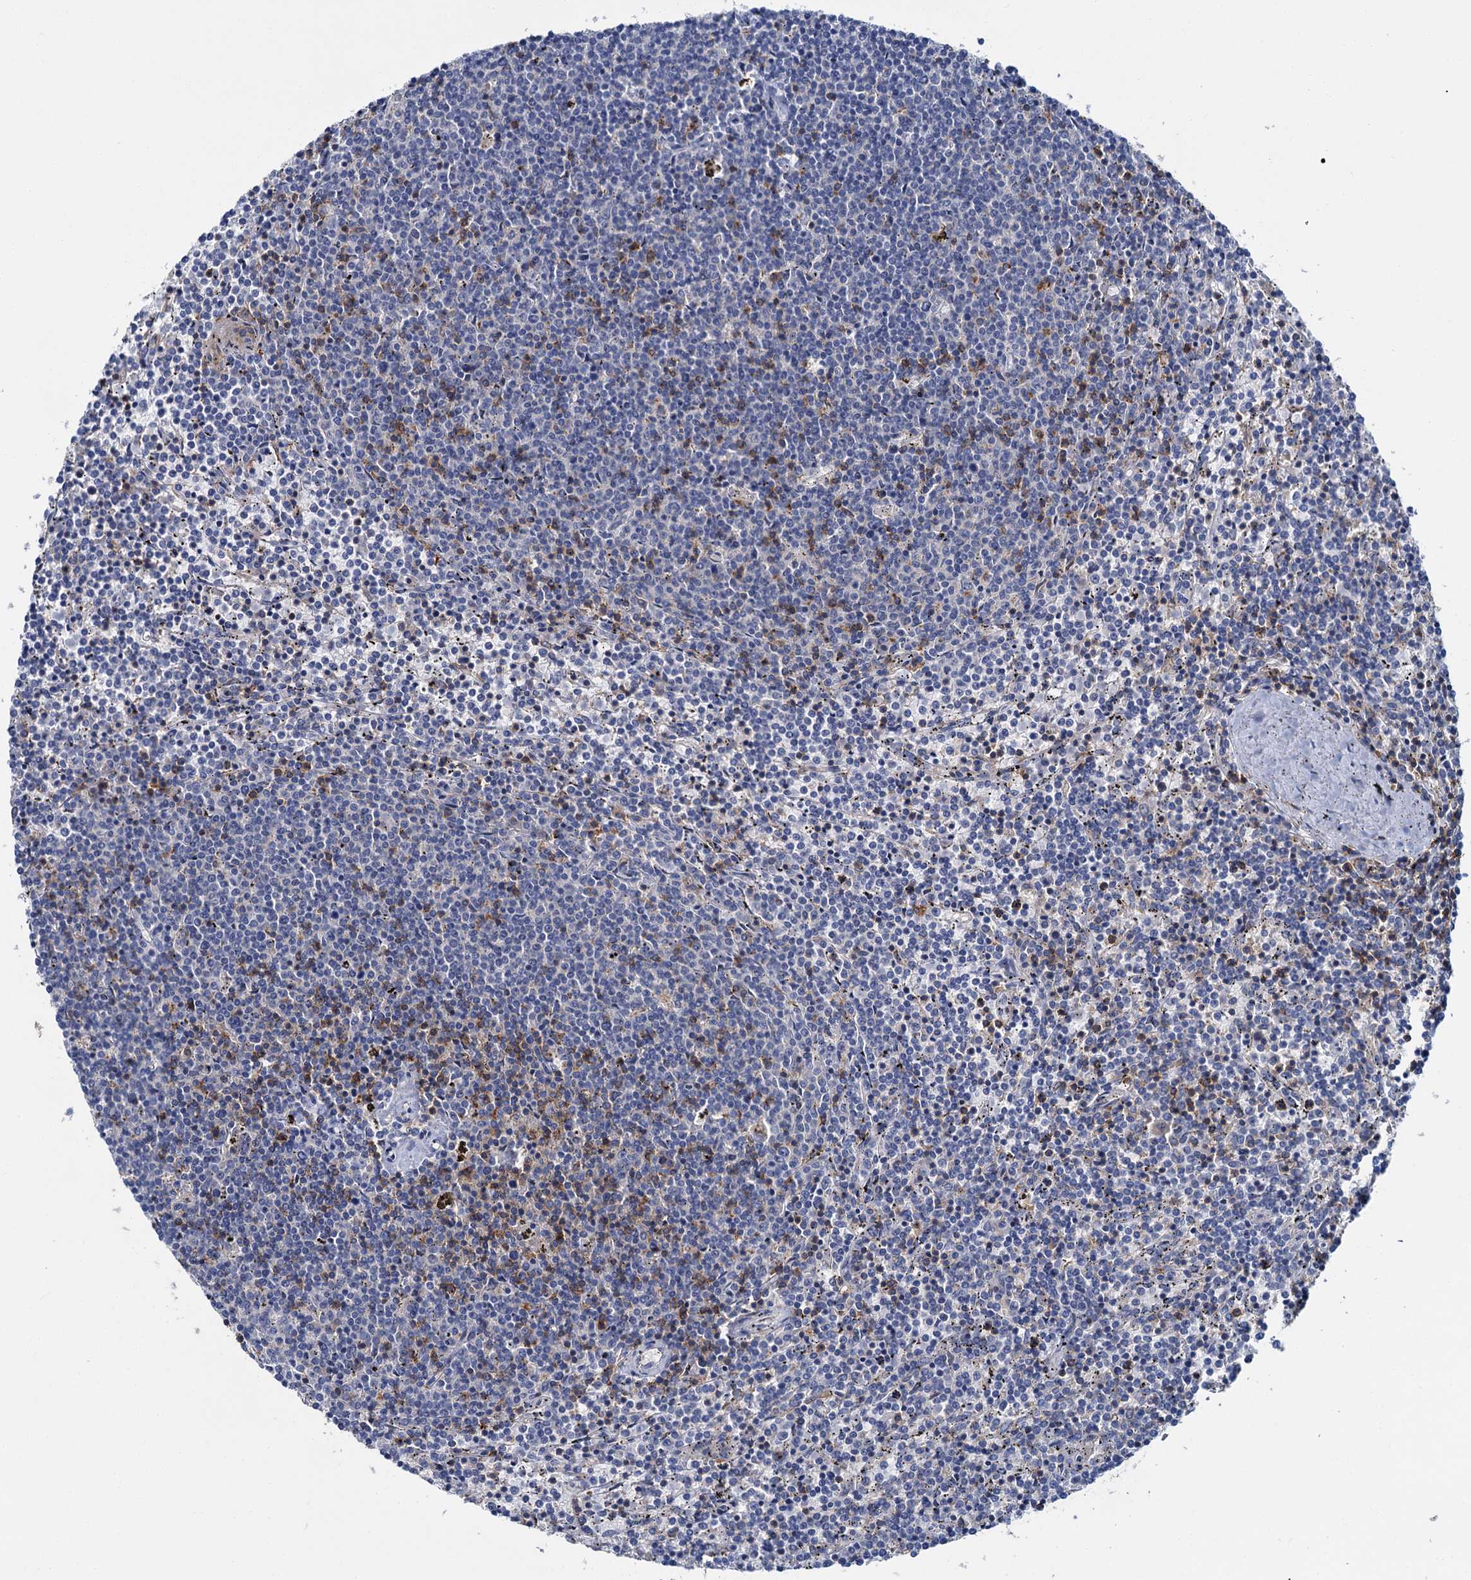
{"staining": {"intensity": "negative", "quantity": "none", "location": "none"}, "tissue": "lymphoma", "cell_type": "Tumor cells", "image_type": "cancer", "snomed": [{"axis": "morphology", "description": "Malignant lymphoma, non-Hodgkin's type, Low grade"}, {"axis": "topography", "description": "Spleen"}], "caption": "Human lymphoma stained for a protein using immunohistochemistry (IHC) exhibits no expression in tumor cells.", "gene": "FGFR2", "patient": {"sex": "female", "age": 50}}